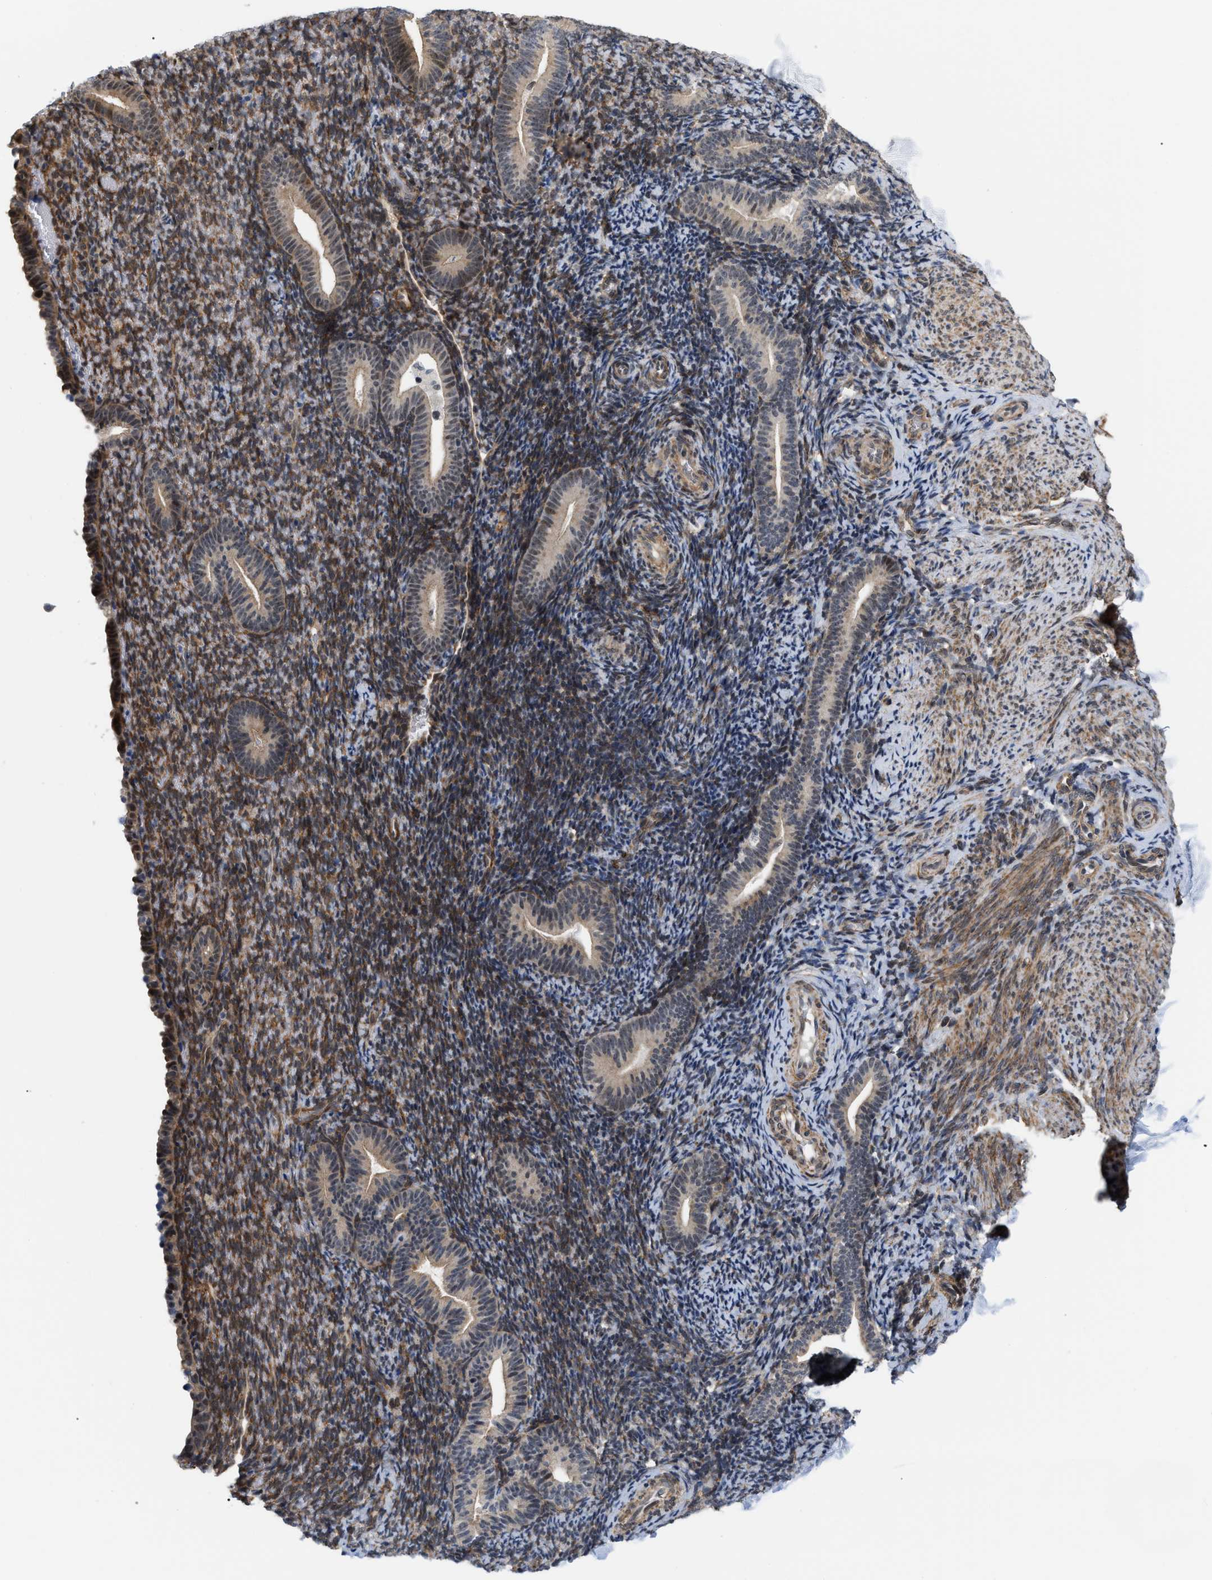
{"staining": {"intensity": "moderate", "quantity": ">75%", "location": "cytoplasmic/membranous,nuclear"}, "tissue": "endometrium", "cell_type": "Cells in endometrial stroma", "image_type": "normal", "snomed": [{"axis": "morphology", "description": "Normal tissue, NOS"}, {"axis": "topography", "description": "Endometrium"}], "caption": "Benign endometrium demonstrates moderate cytoplasmic/membranous,nuclear positivity in approximately >75% of cells in endometrial stroma, visualized by immunohistochemistry. The staining was performed using DAB to visualize the protein expression in brown, while the nuclei were stained in blue with hematoxylin (Magnification: 20x).", "gene": "GPRASP2", "patient": {"sex": "female", "age": 51}}